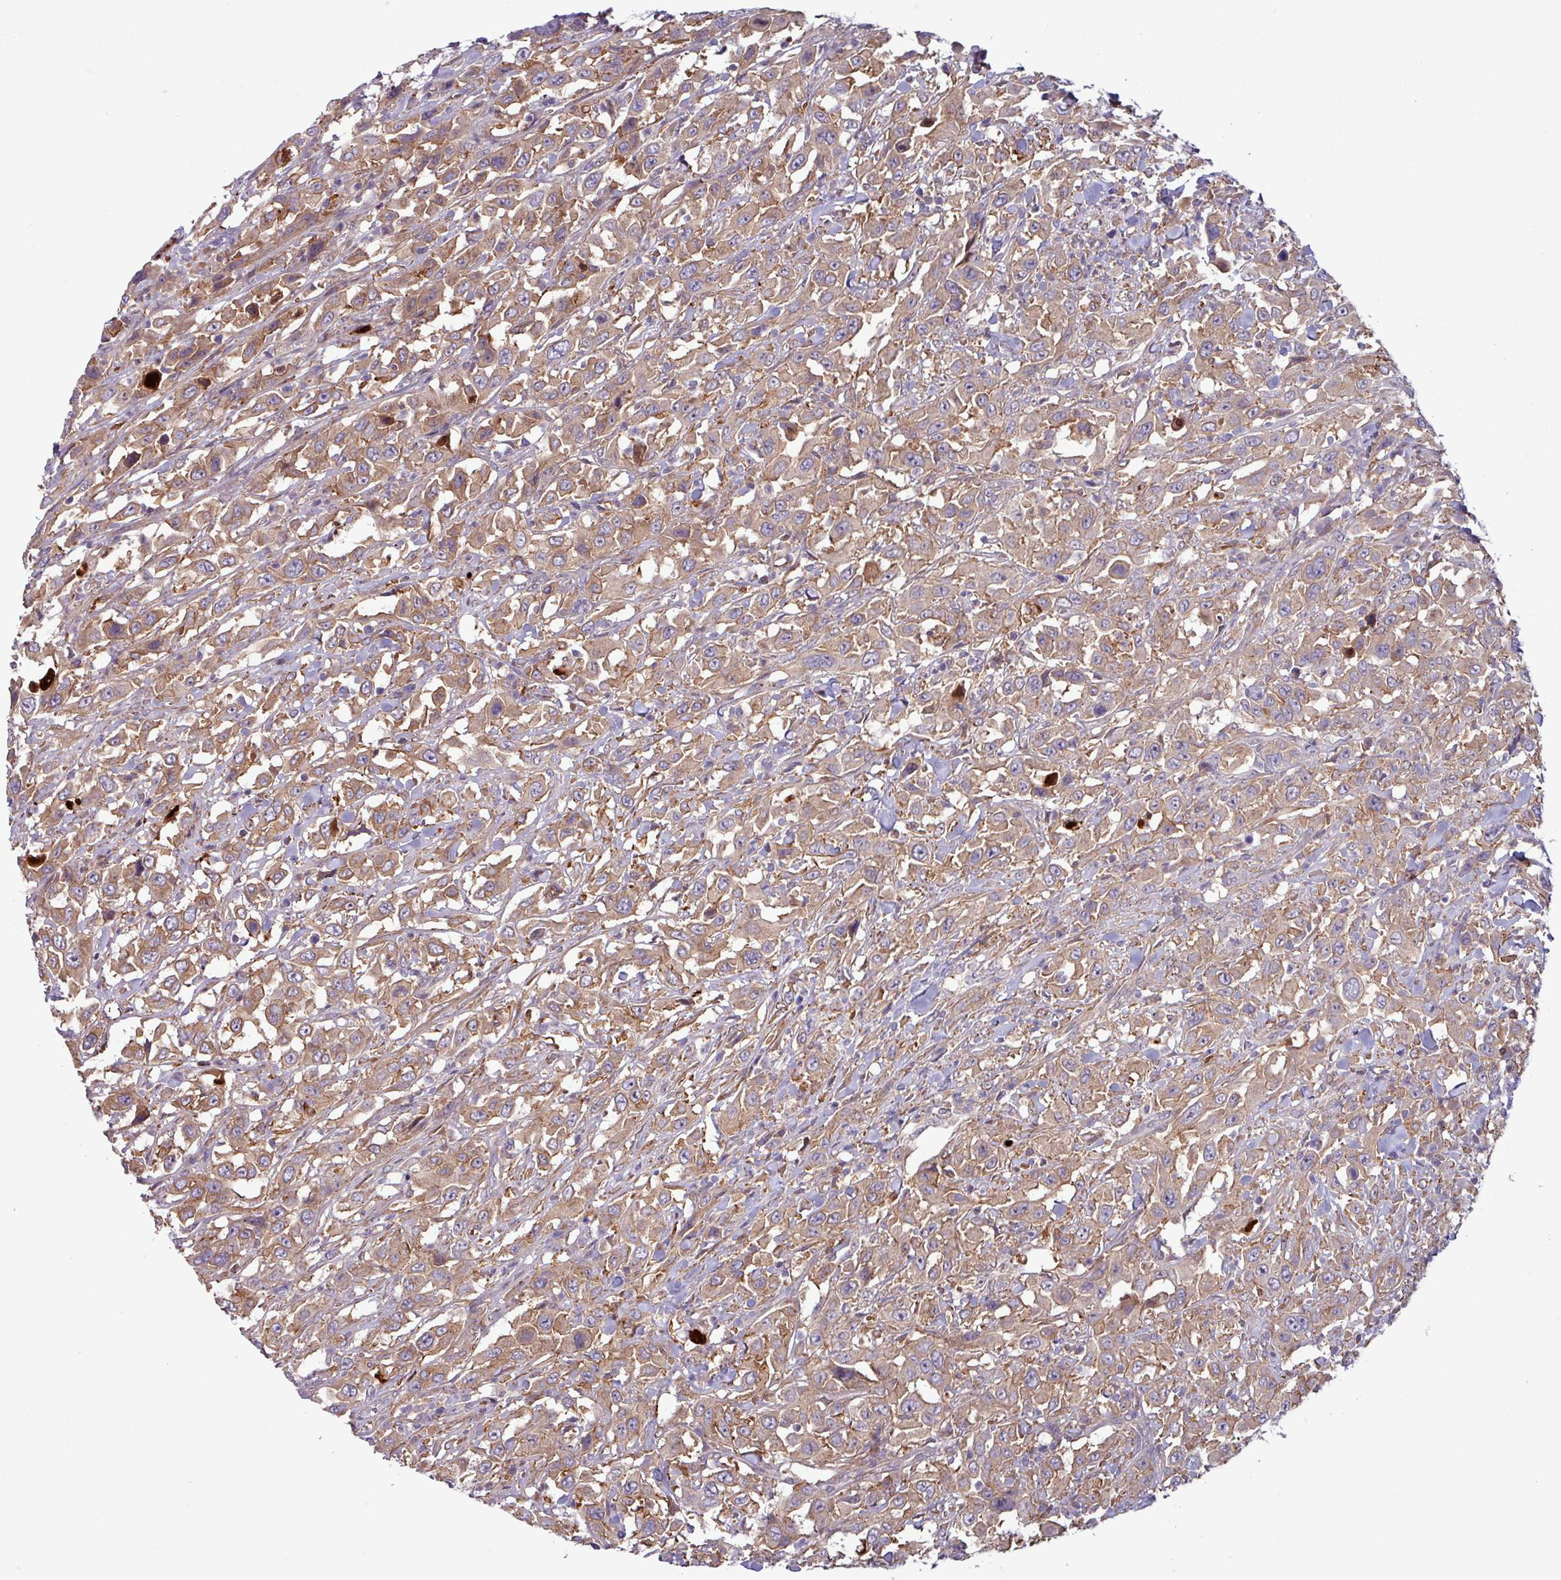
{"staining": {"intensity": "moderate", "quantity": ">75%", "location": "cytoplasmic/membranous"}, "tissue": "urothelial cancer", "cell_type": "Tumor cells", "image_type": "cancer", "snomed": [{"axis": "morphology", "description": "Urothelial carcinoma, High grade"}, {"axis": "topography", "description": "Urinary bladder"}], "caption": "Immunohistochemistry of human urothelial carcinoma (high-grade) exhibits medium levels of moderate cytoplasmic/membranous positivity in approximately >75% of tumor cells.", "gene": "PCED1A", "patient": {"sex": "male", "age": 61}}